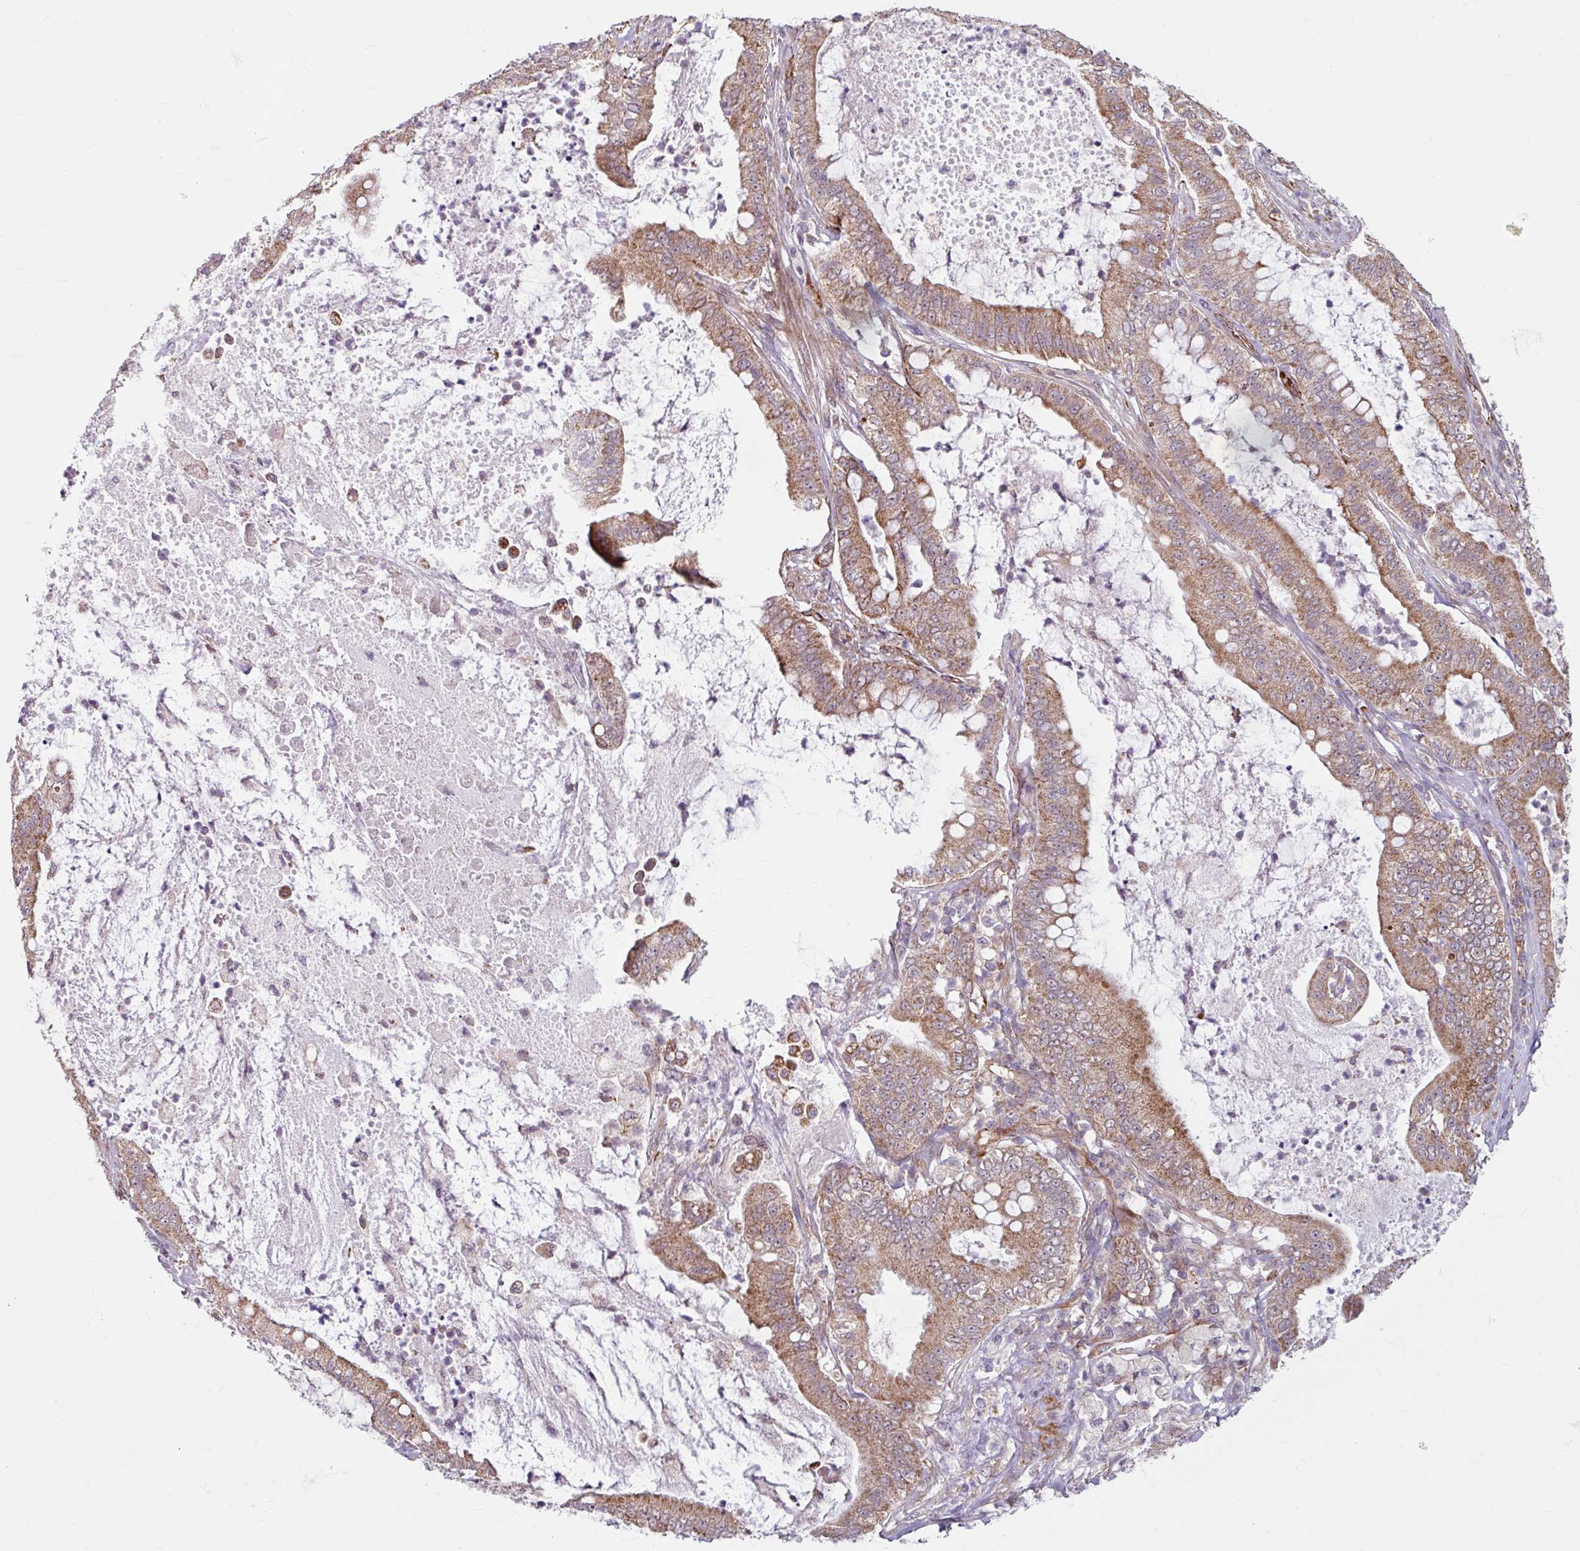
{"staining": {"intensity": "moderate", "quantity": ">75%", "location": "cytoplasmic/membranous"}, "tissue": "pancreatic cancer", "cell_type": "Tumor cells", "image_type": "cancer", "snomed": [{"axis": "morphology", "description": "Adenocarcinoma, NOS"}, {"axis": "topography", "description": "Pancreas"}], "caption": "The photomicrograph displays staining of pancreatic cancer, revealing moderate cytoplasmic/membranous protein expression (brown color) within tumor cells. The staining was performed using DAB to visualize the protein expression in brown, while the nuclei were stained in blue with hematoxylin (Magnification: 20x).", "gene": "DAAM2", "patient": {"sex": "male", "age": 71}}